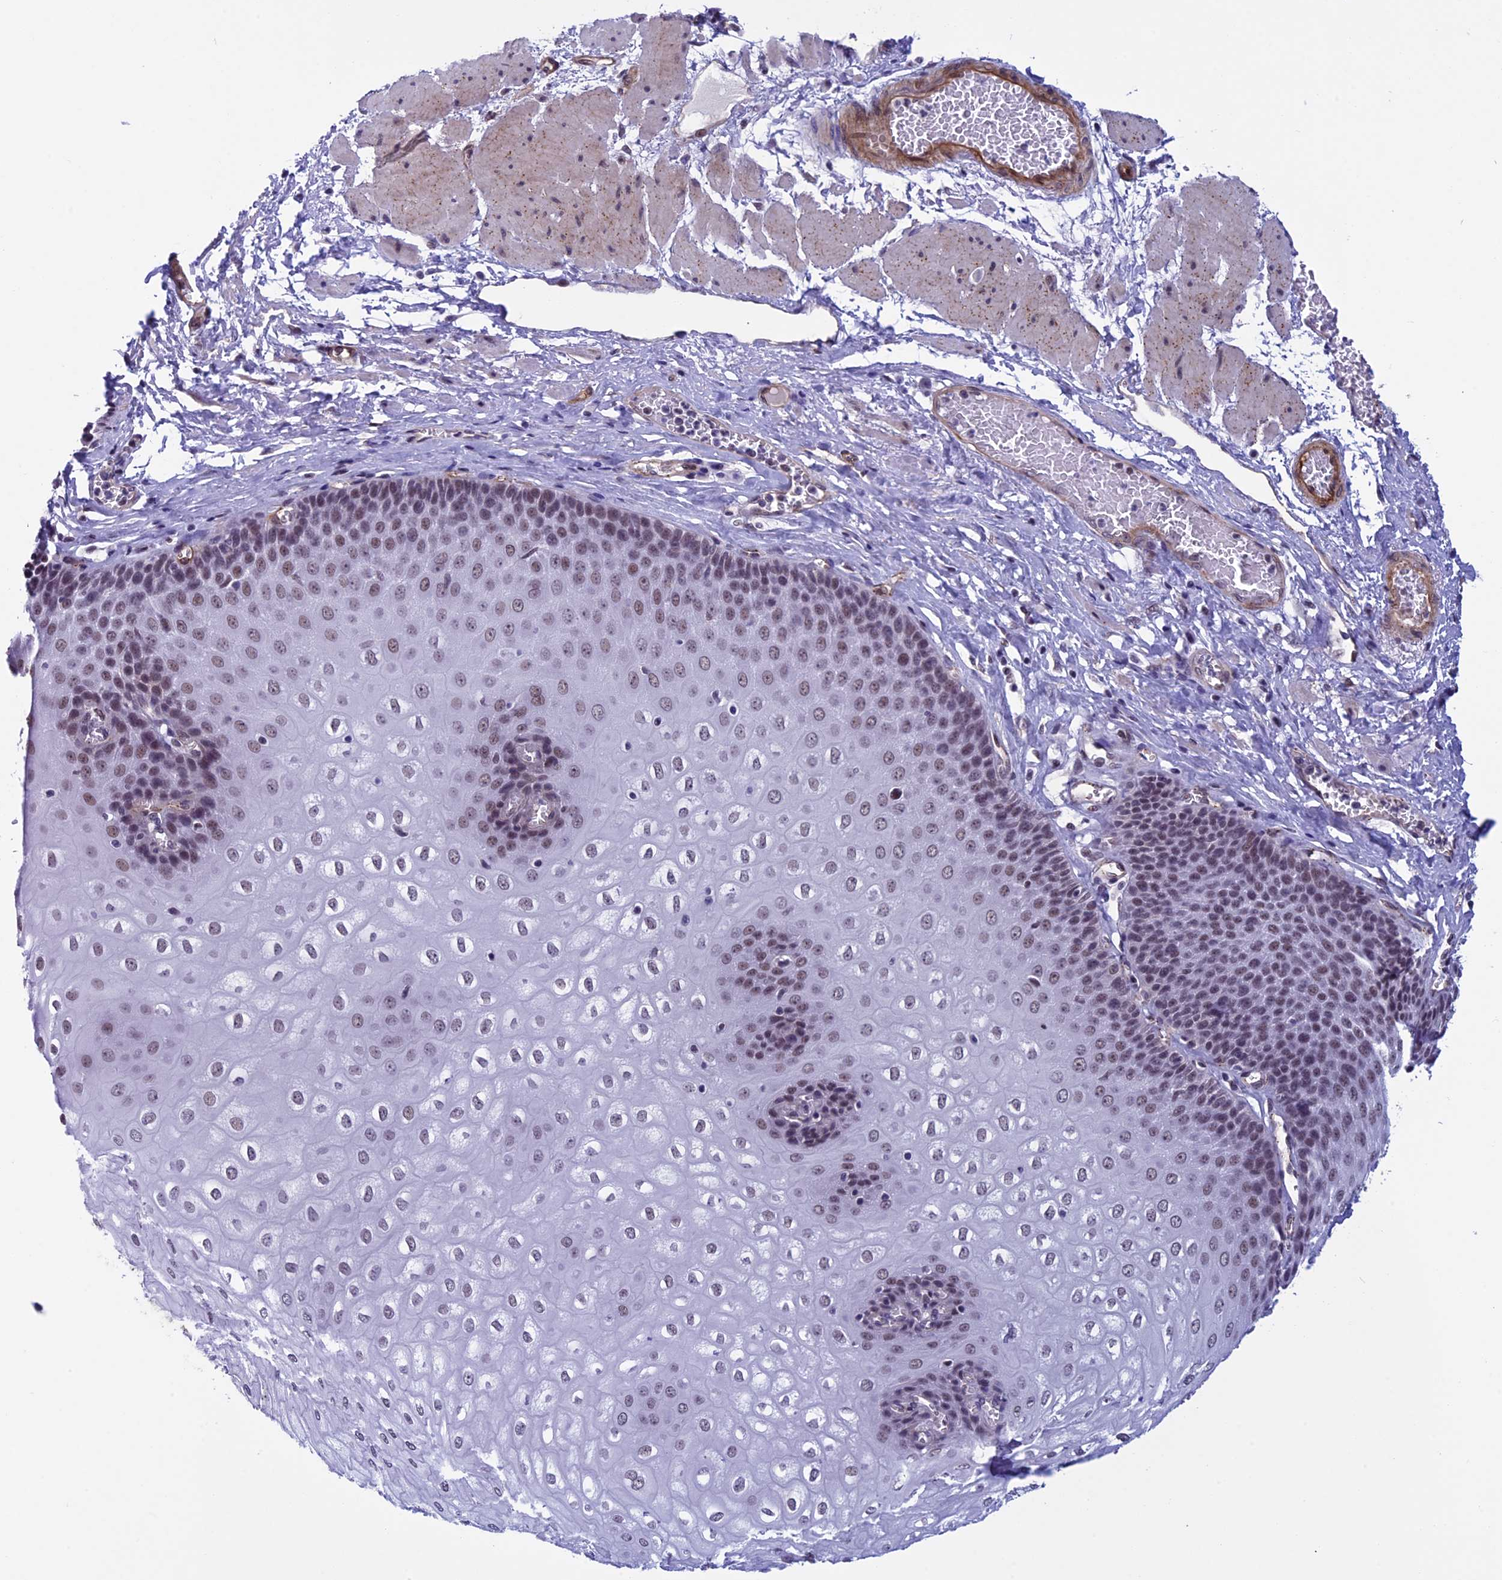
{"staining": {"intensity": "moderate", "quantity": ">75%", "location": "nuclear"}, "tissue": "esophagus", "cell_type": "Squamous epithelial cells", "image_type": "normal", "snomed": [{"axis": "morphology", "description": "Normal tissue, NOS"}, {"axis": "topography", "description": "Esophagus"}], "caption": "Esophagus stained for a protein displays moderate nuclear positivity in squamous epithelial cells.", "gene": "NIPBL", "patient": {"sex": "male", "age": 60}}